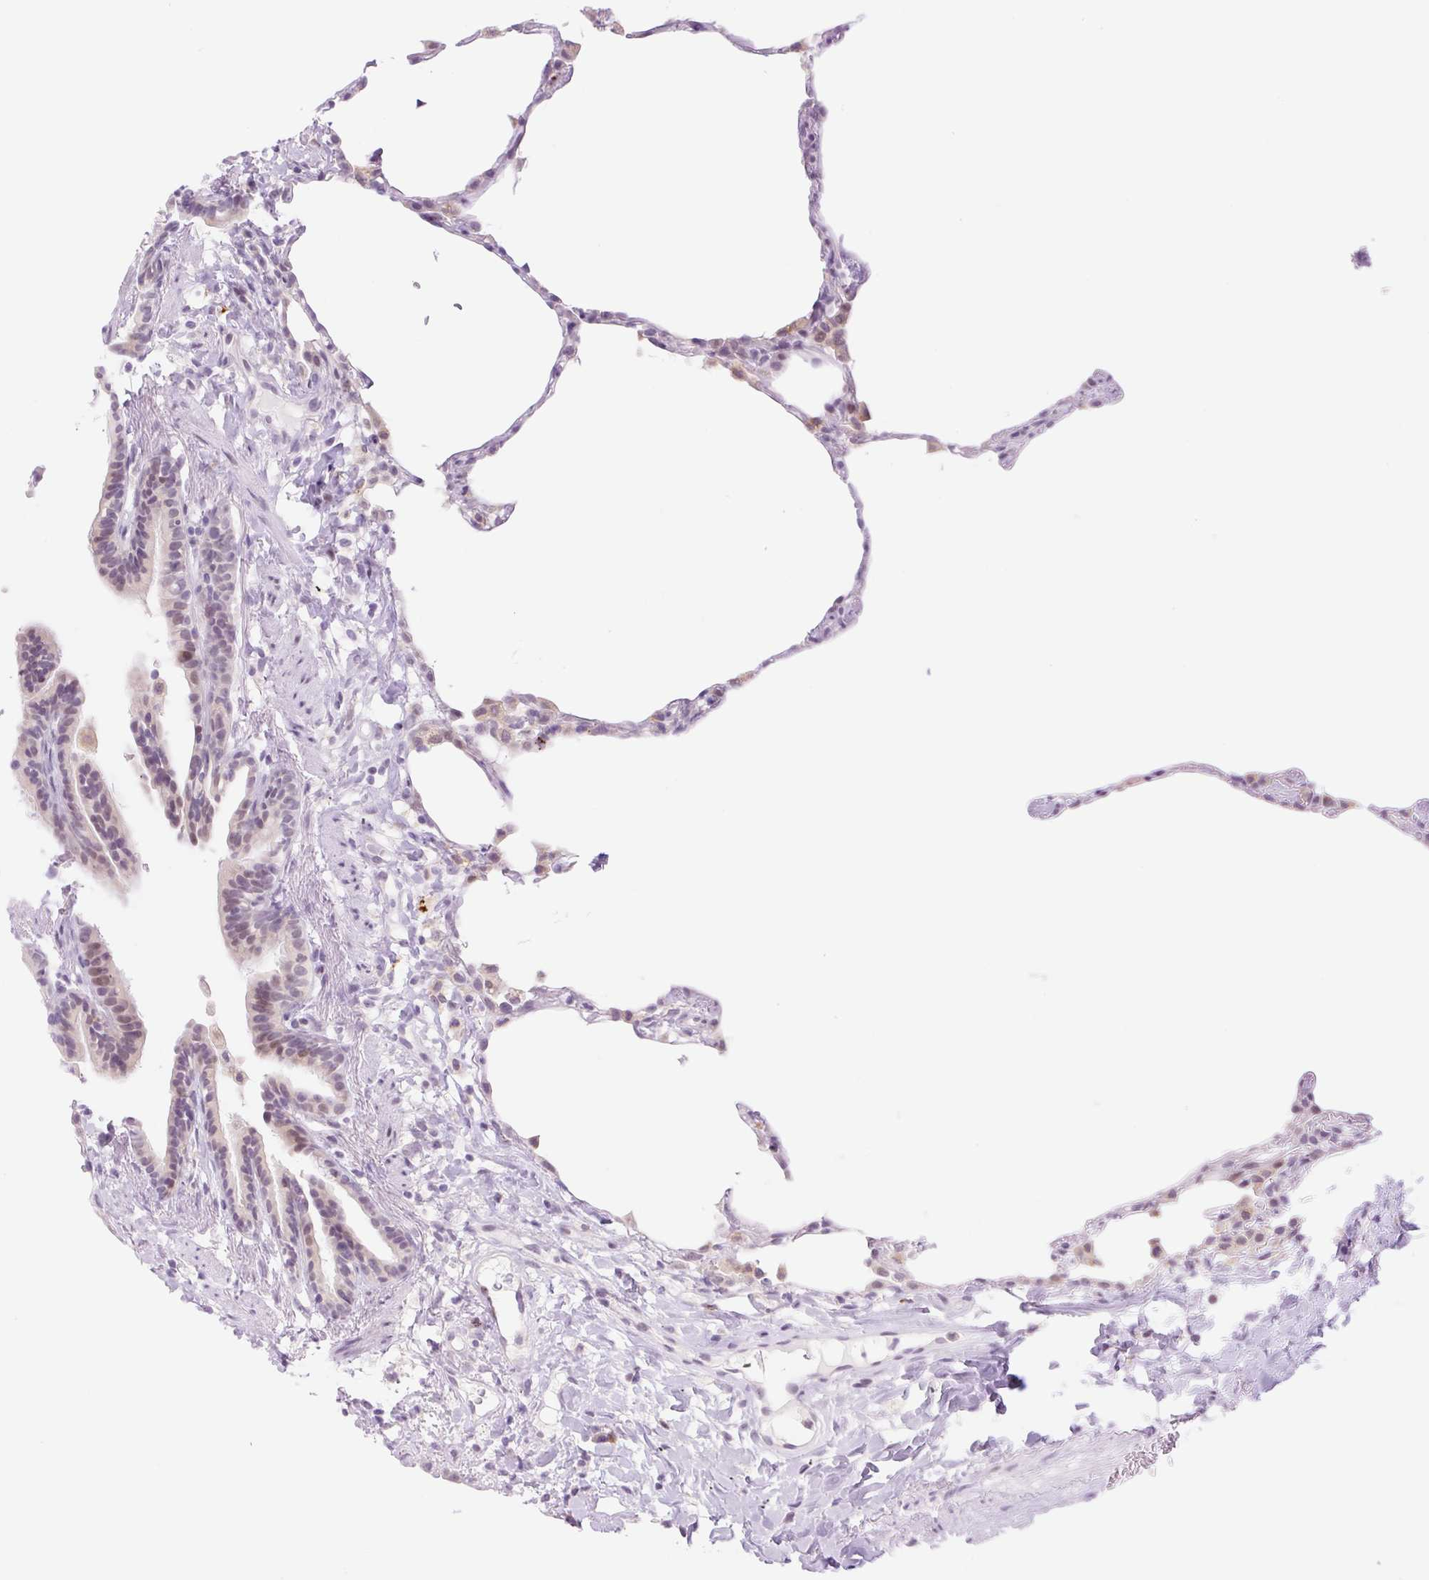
{"staining": {"intensity": "weak", "quantity": "<25%", "location": "cytoplasmic/membranous"}, "tissue": "lung", "cell_type": "Alveolar cells", "image_type": "normal", "snomed": [{"axis": "morphology", "description": "Normal tissue, NOS"}, {"axis": "topography", "description": "Lung"}], "caption": "Alveolar cells show no significant expression in unremarkable lung.", "gene": "SPRYD4", "patient": {"sex": "female", "age": 57}}